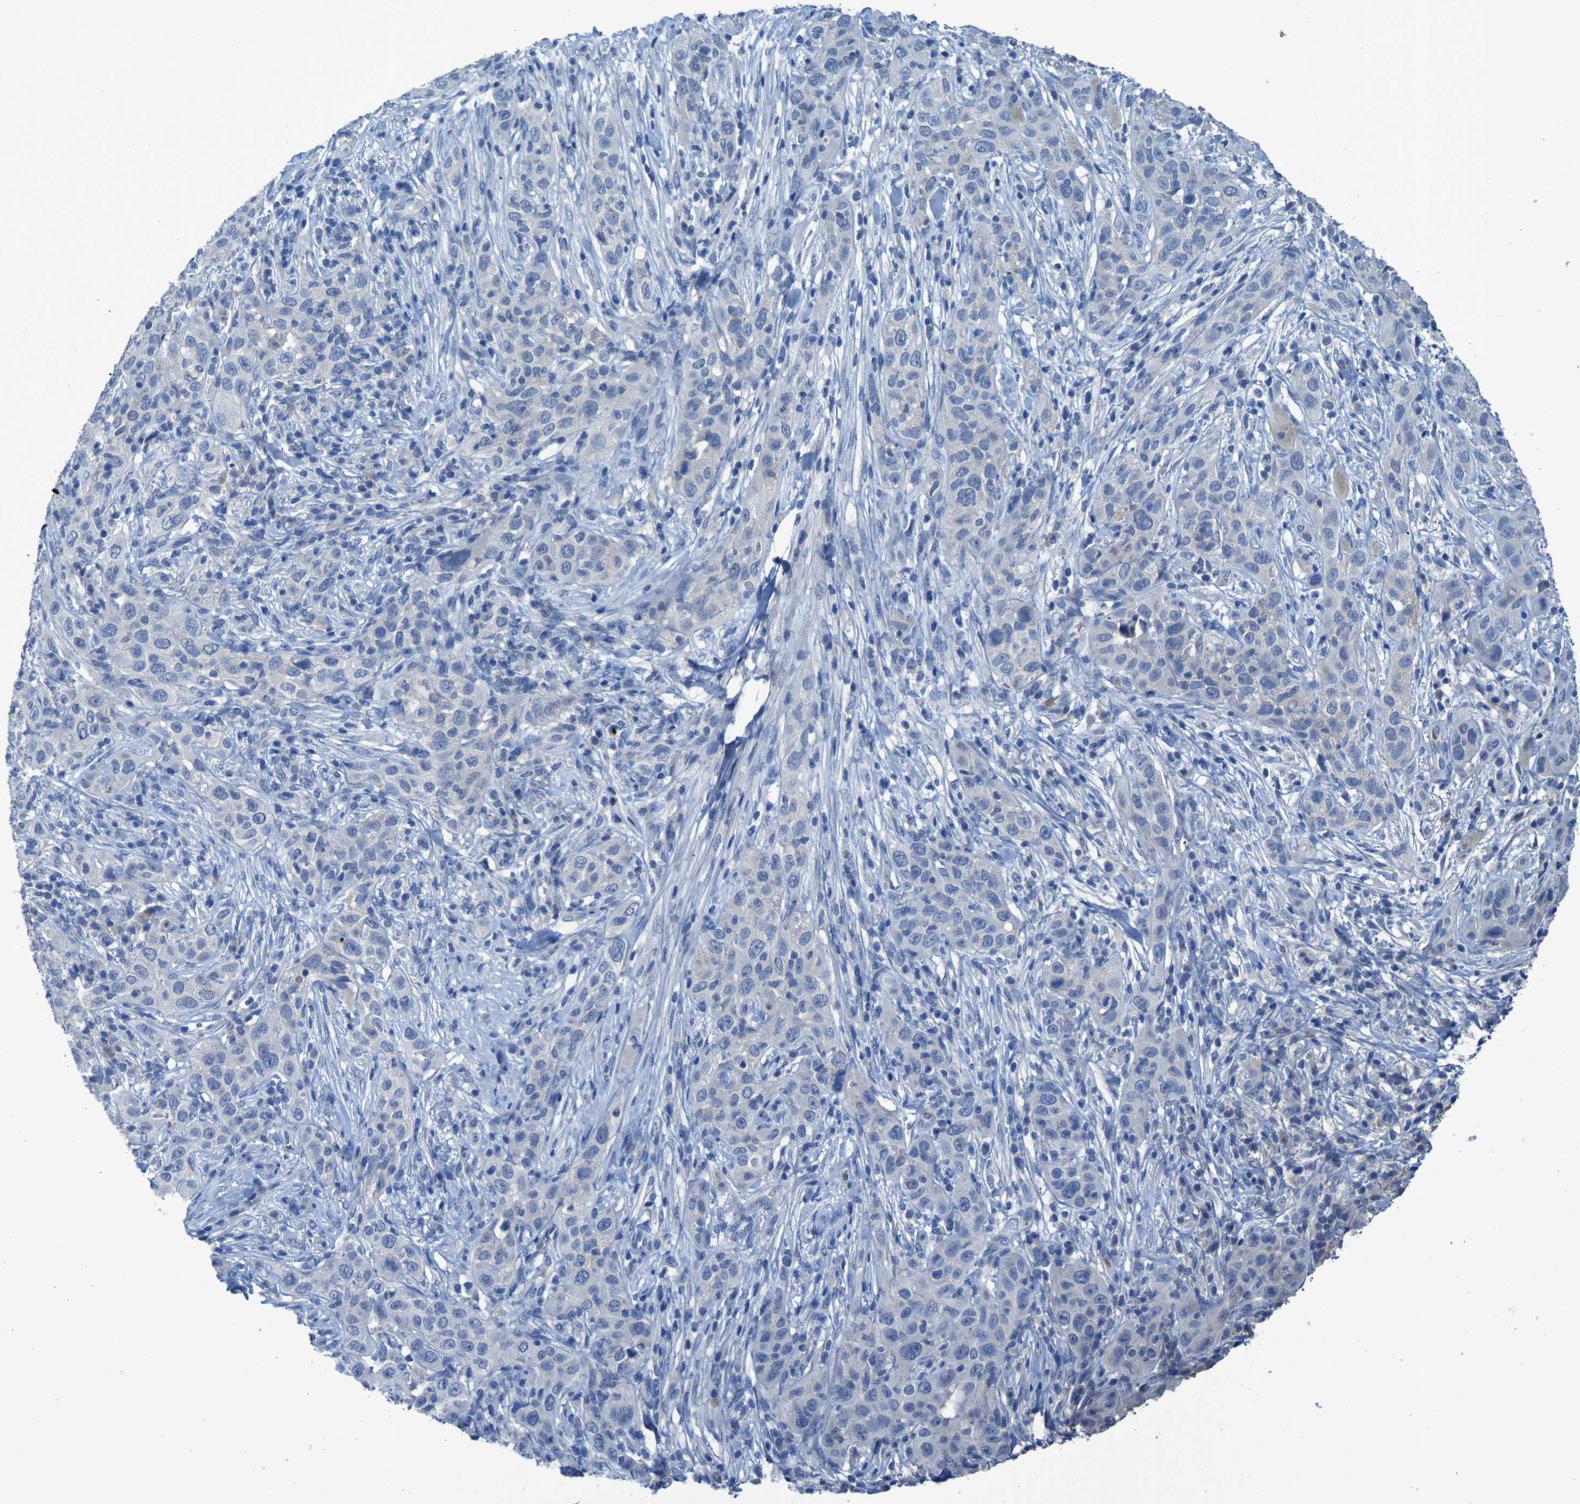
{"staining": {"intensity": "negative", "quantity": "none", "location": "none"}, "tissue": "skin cancer", "cell_type": "Tumor cells", "image_type": "cancer", "snomed": [{"axis": "morphology", "description": "Squamous cell carcinoma, NOS"}, {"axis": "topography", "description": "Skin"}], "caption": "There is no significant staining in tumor cells of skin squamous cell carcinoma.", "gene": "SGK2", "patient": {"sex": "female", "age": 88}}